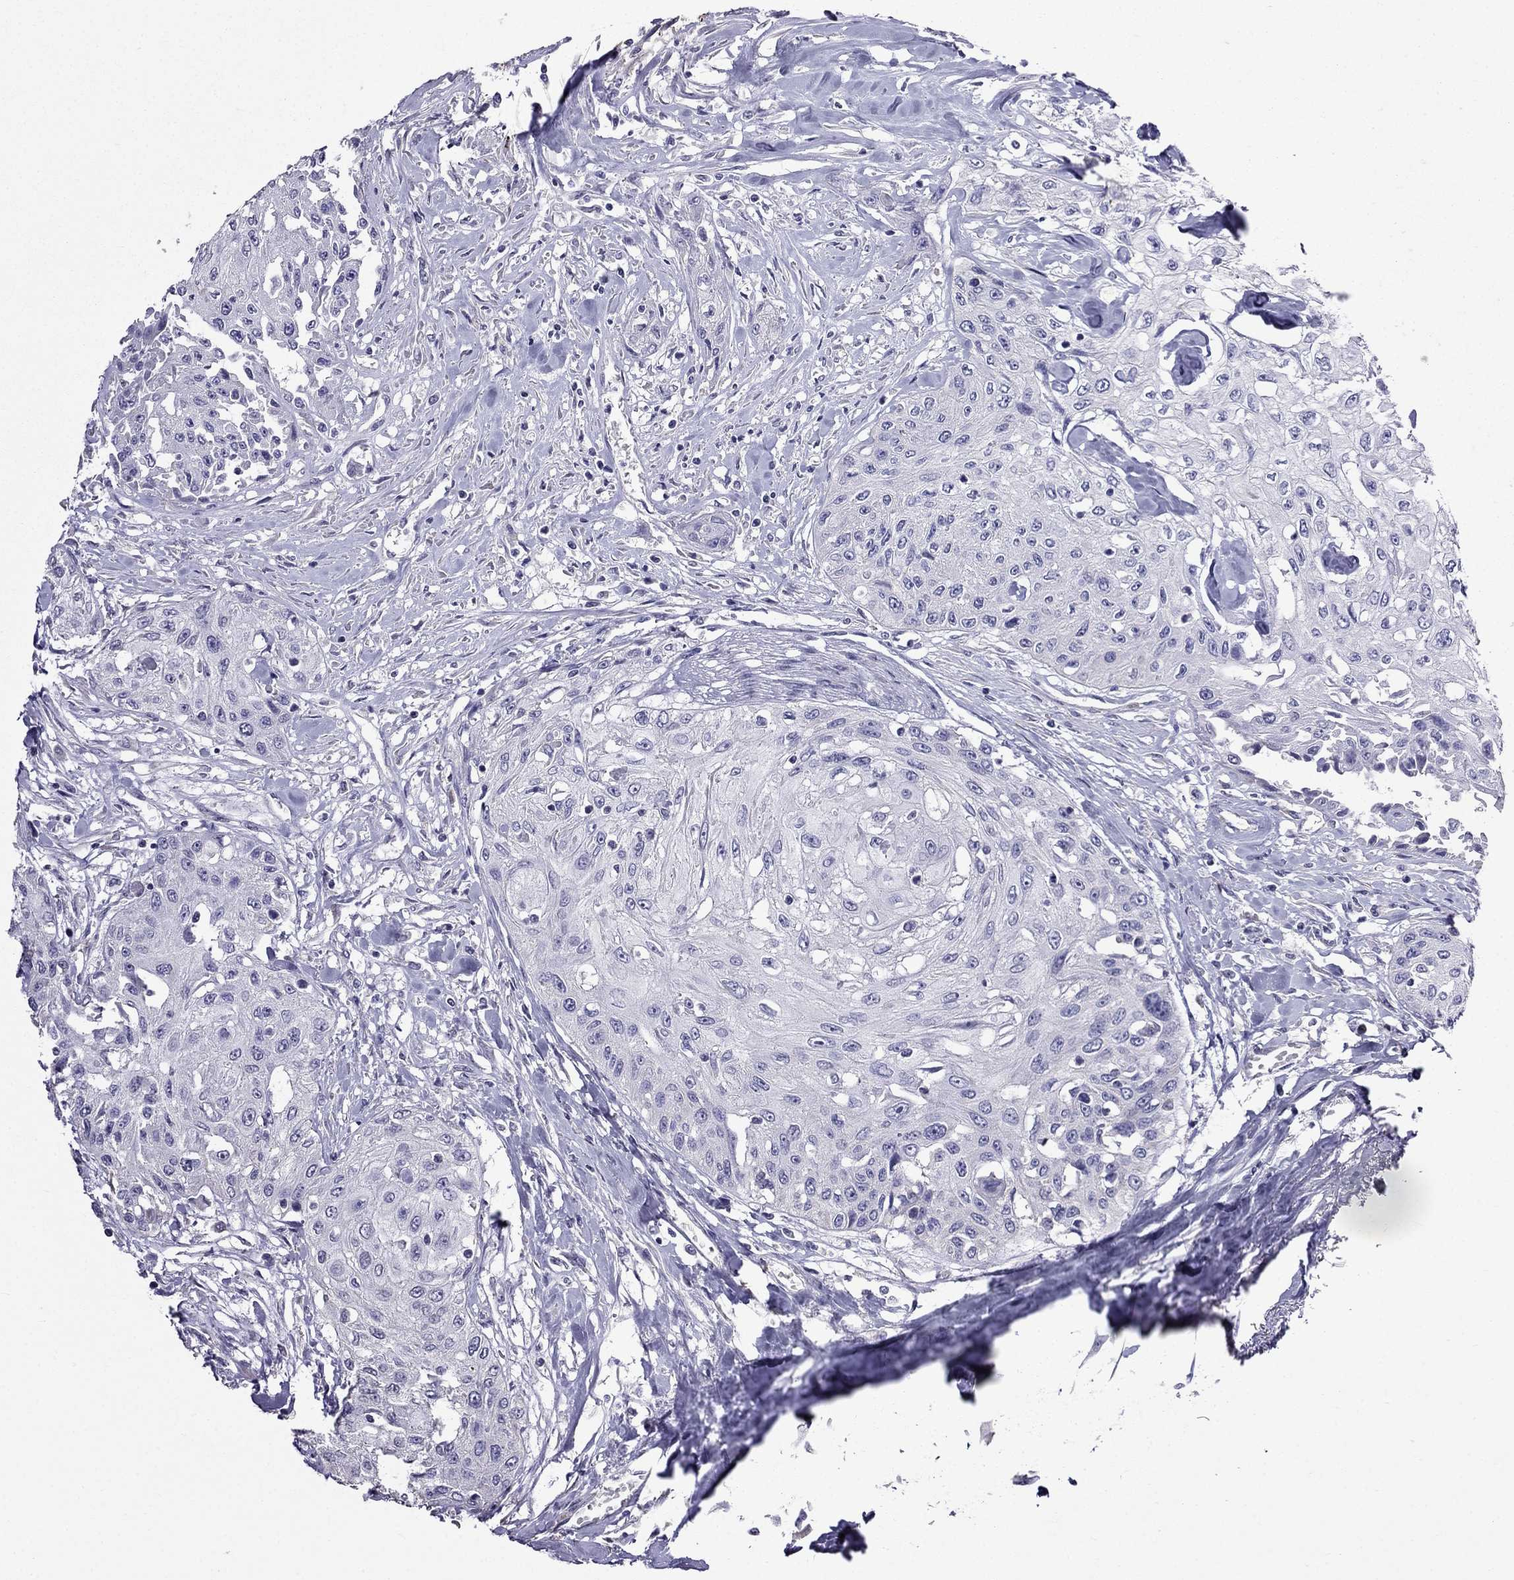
{"staining": {"intensity": "negative", "quantity": "none", "location": "none"}, "tissue": "head and neck cancer", "cell_type": "Tumor cells", "image_type": "cancer", "snomed": [{"axis": "morphology", "description": "Normal tissue, NOS"}, {"axis": "morphology", "description": "Squamous cell carcinoma, NOS"}, {"axis": "topography", "description": "Oral tissue"}, {"axis": "topography", "description": "Peripheral nerve tissue"}, {"axis": "topography", "description": "Head-Neck"}], "caption": "Micrograph shows no protein positivity in tumor cells of squamous cell carcinoma (head and neck) tissue.", "gene": "AK5", "patient": {"sex": "female", "age": 59}}